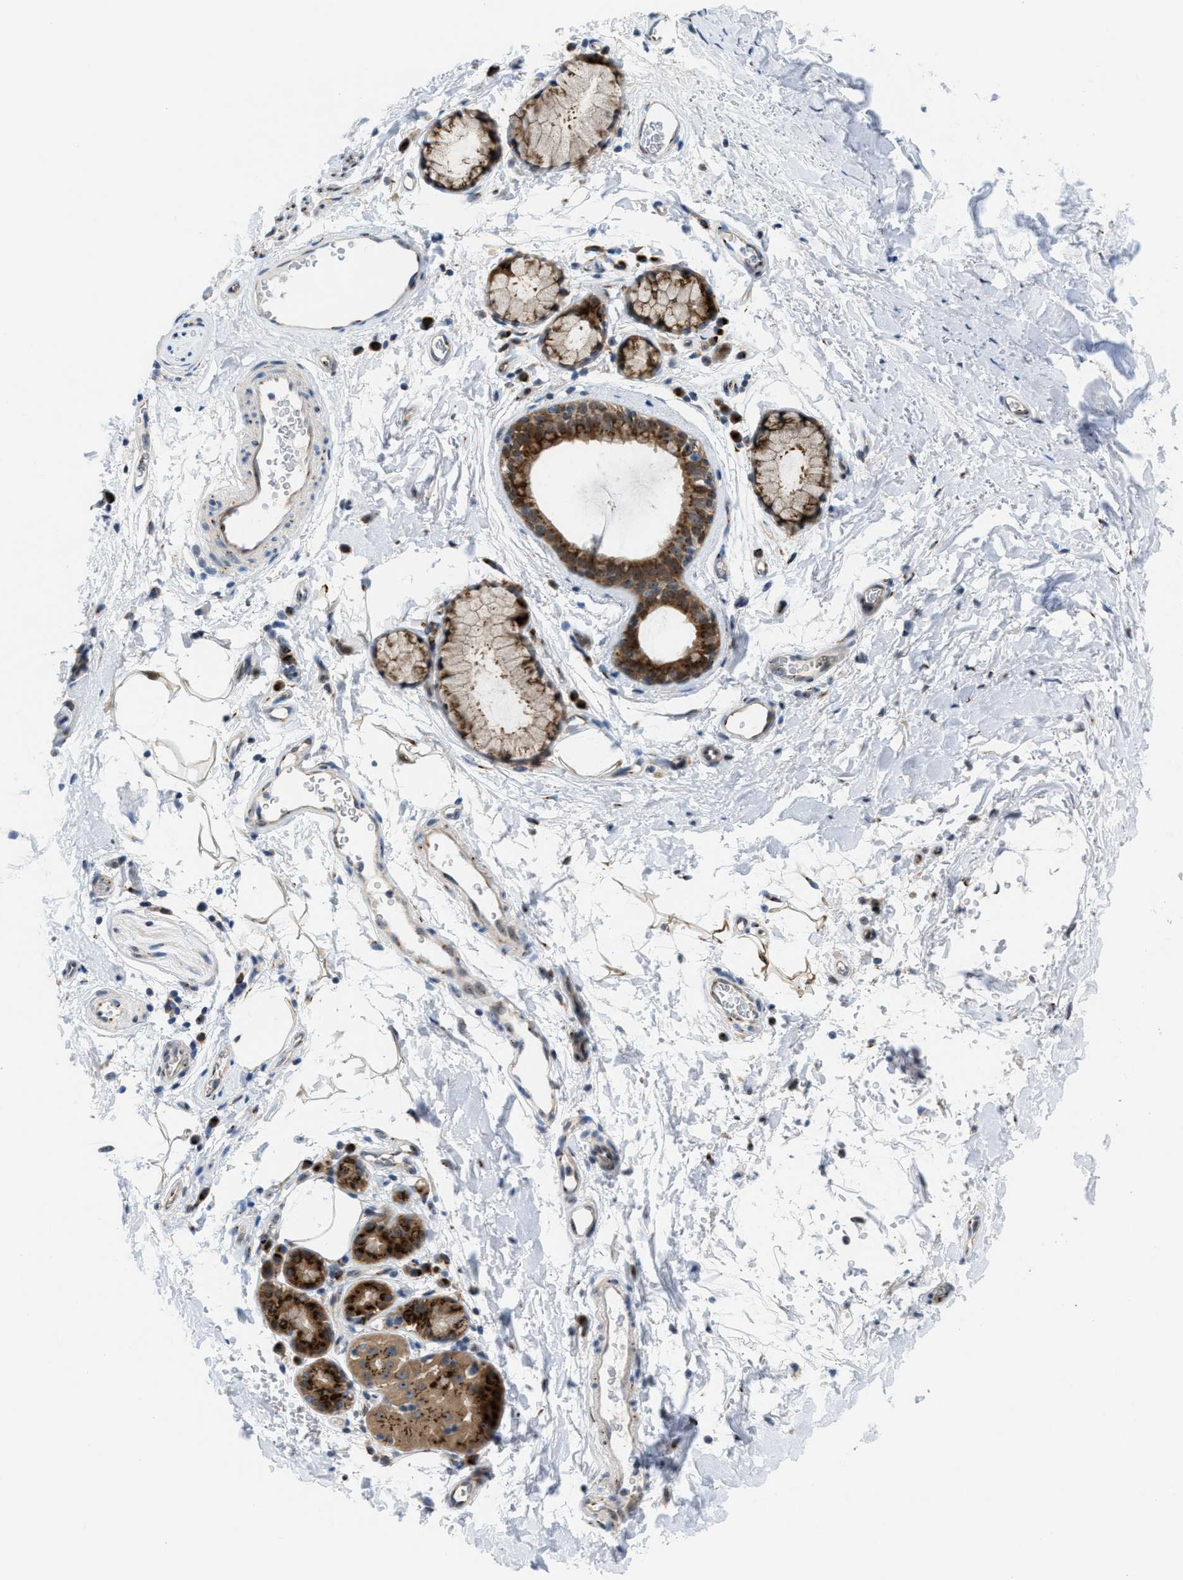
{"staining": {"intensity": "moderate", "quantity": ">75%", "location": "cytoplasmic/membranous"}, "tissue": "bronchus", "cell_type": "Respiratory epithelial cells", "image_type": "normal", "snomed": [{"axis": "morphology", "description": "Normal tissue, NOS"}, {"axis": "topography", "description": "Cartilage tissue"}, {"axis": "topography", "description": "Bronchus"}], "caption": "Protein expression analysis of unremarkable bronchus demonstrates moderate cytoplasmic/membranous positivity in about >75% of respiratory epithelial cells.", "gene": "SLC38A10", "patient": {"sex": "female", "age": 53}}